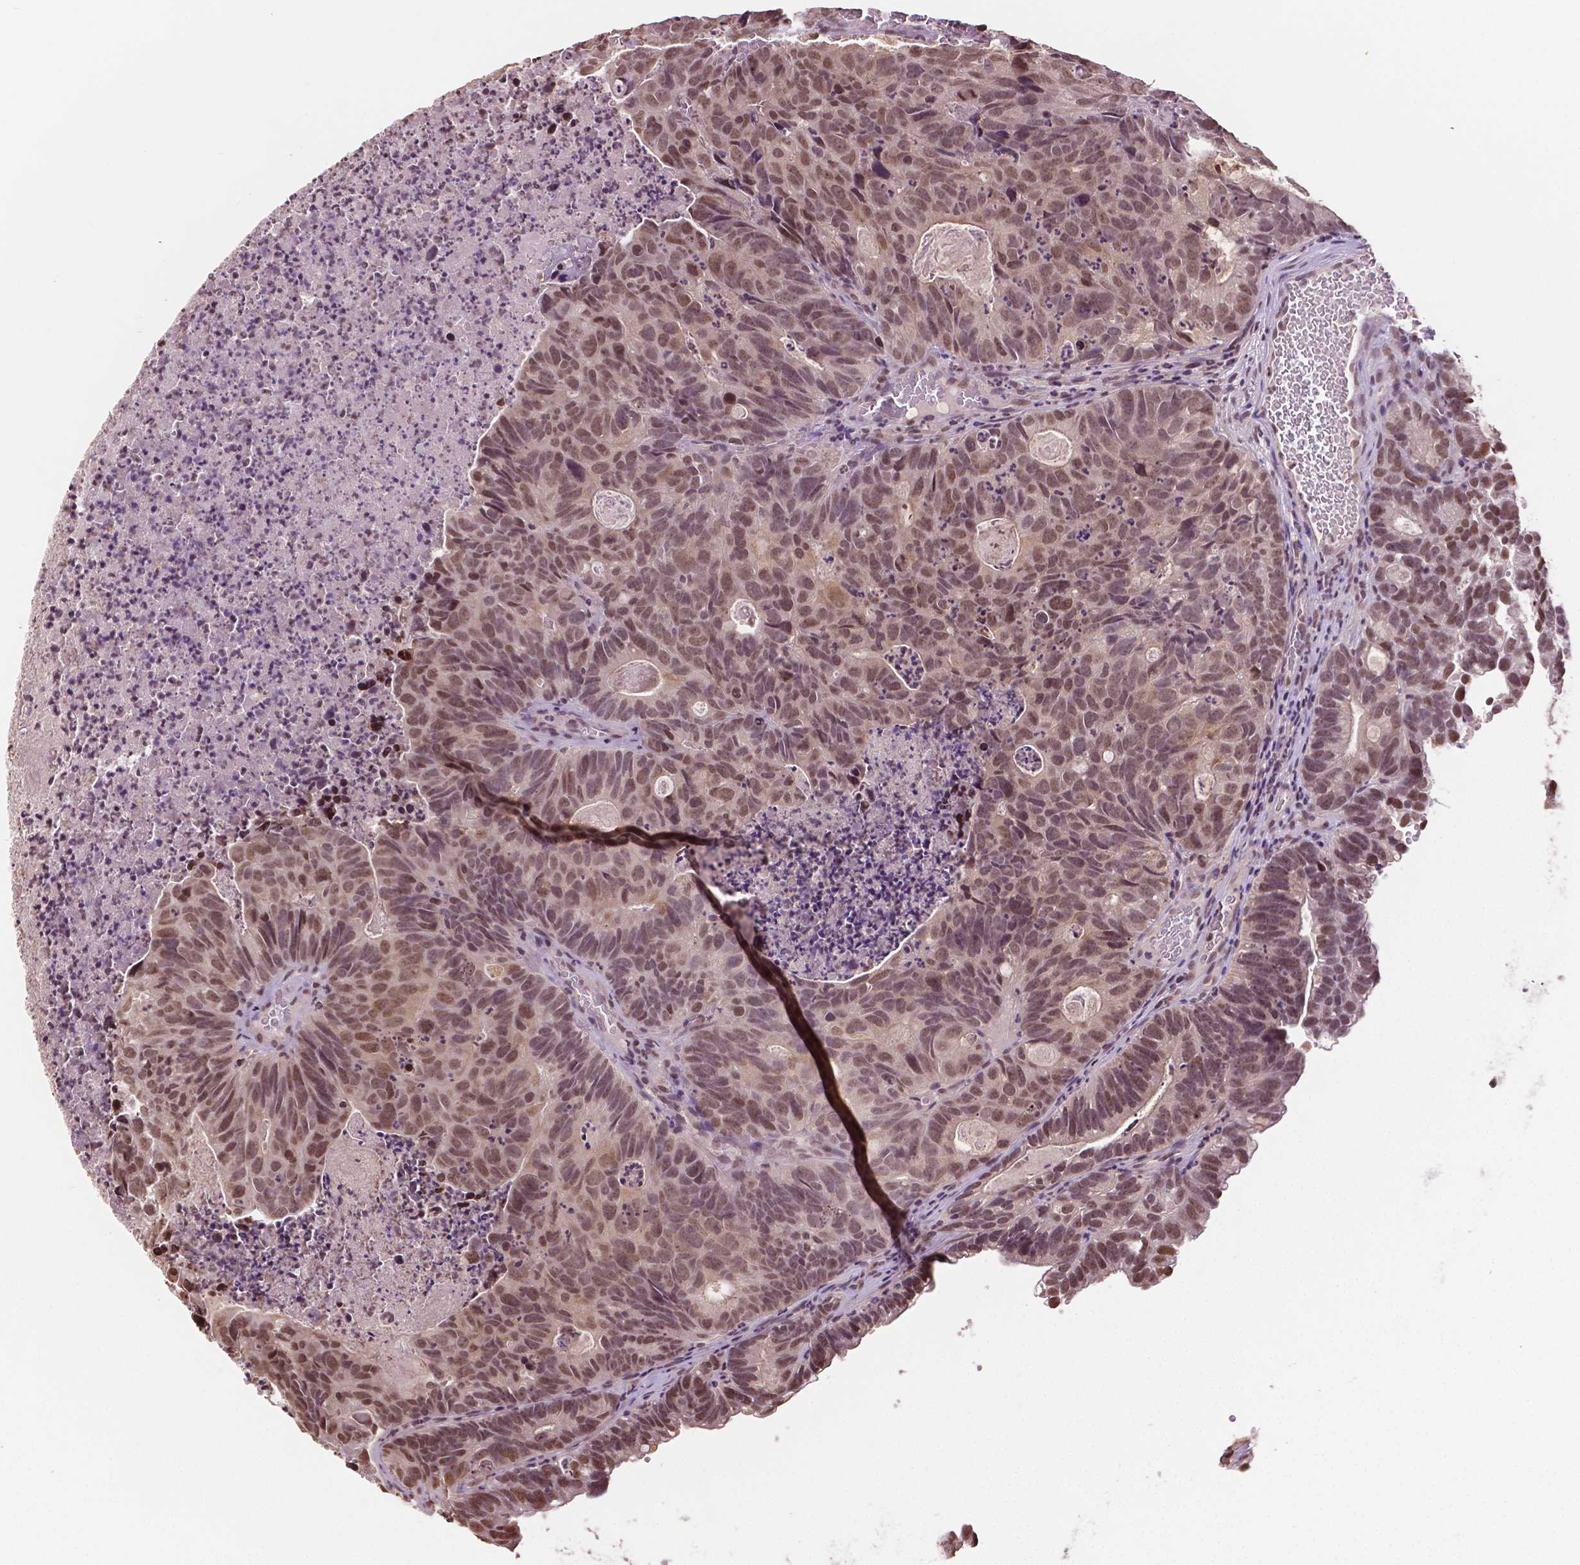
{"staining": {"intensity": "moderate", "quantity": ">75%", "location": "nuclear"}, "tissue": "head and neck cancer", "cell_type": "Tumor cells", "image_type": "cancer", "snomed": [{"axis": "morphology", "description": "Adenocarcinoma, NOS"}, {"axis": "topography", "description": "Head-Neck"}], "caption": "IHC image of neoplastic tissue: human adenocarcinoma (head and neck) stained using immunohistochemistry displays medium levels of moderate protein expression localized specifically in the nuclear of tumor cells, appearing as a nuclear brown color.", "gene": "DEK", "patient": {"sex": "male", "age": 62}}